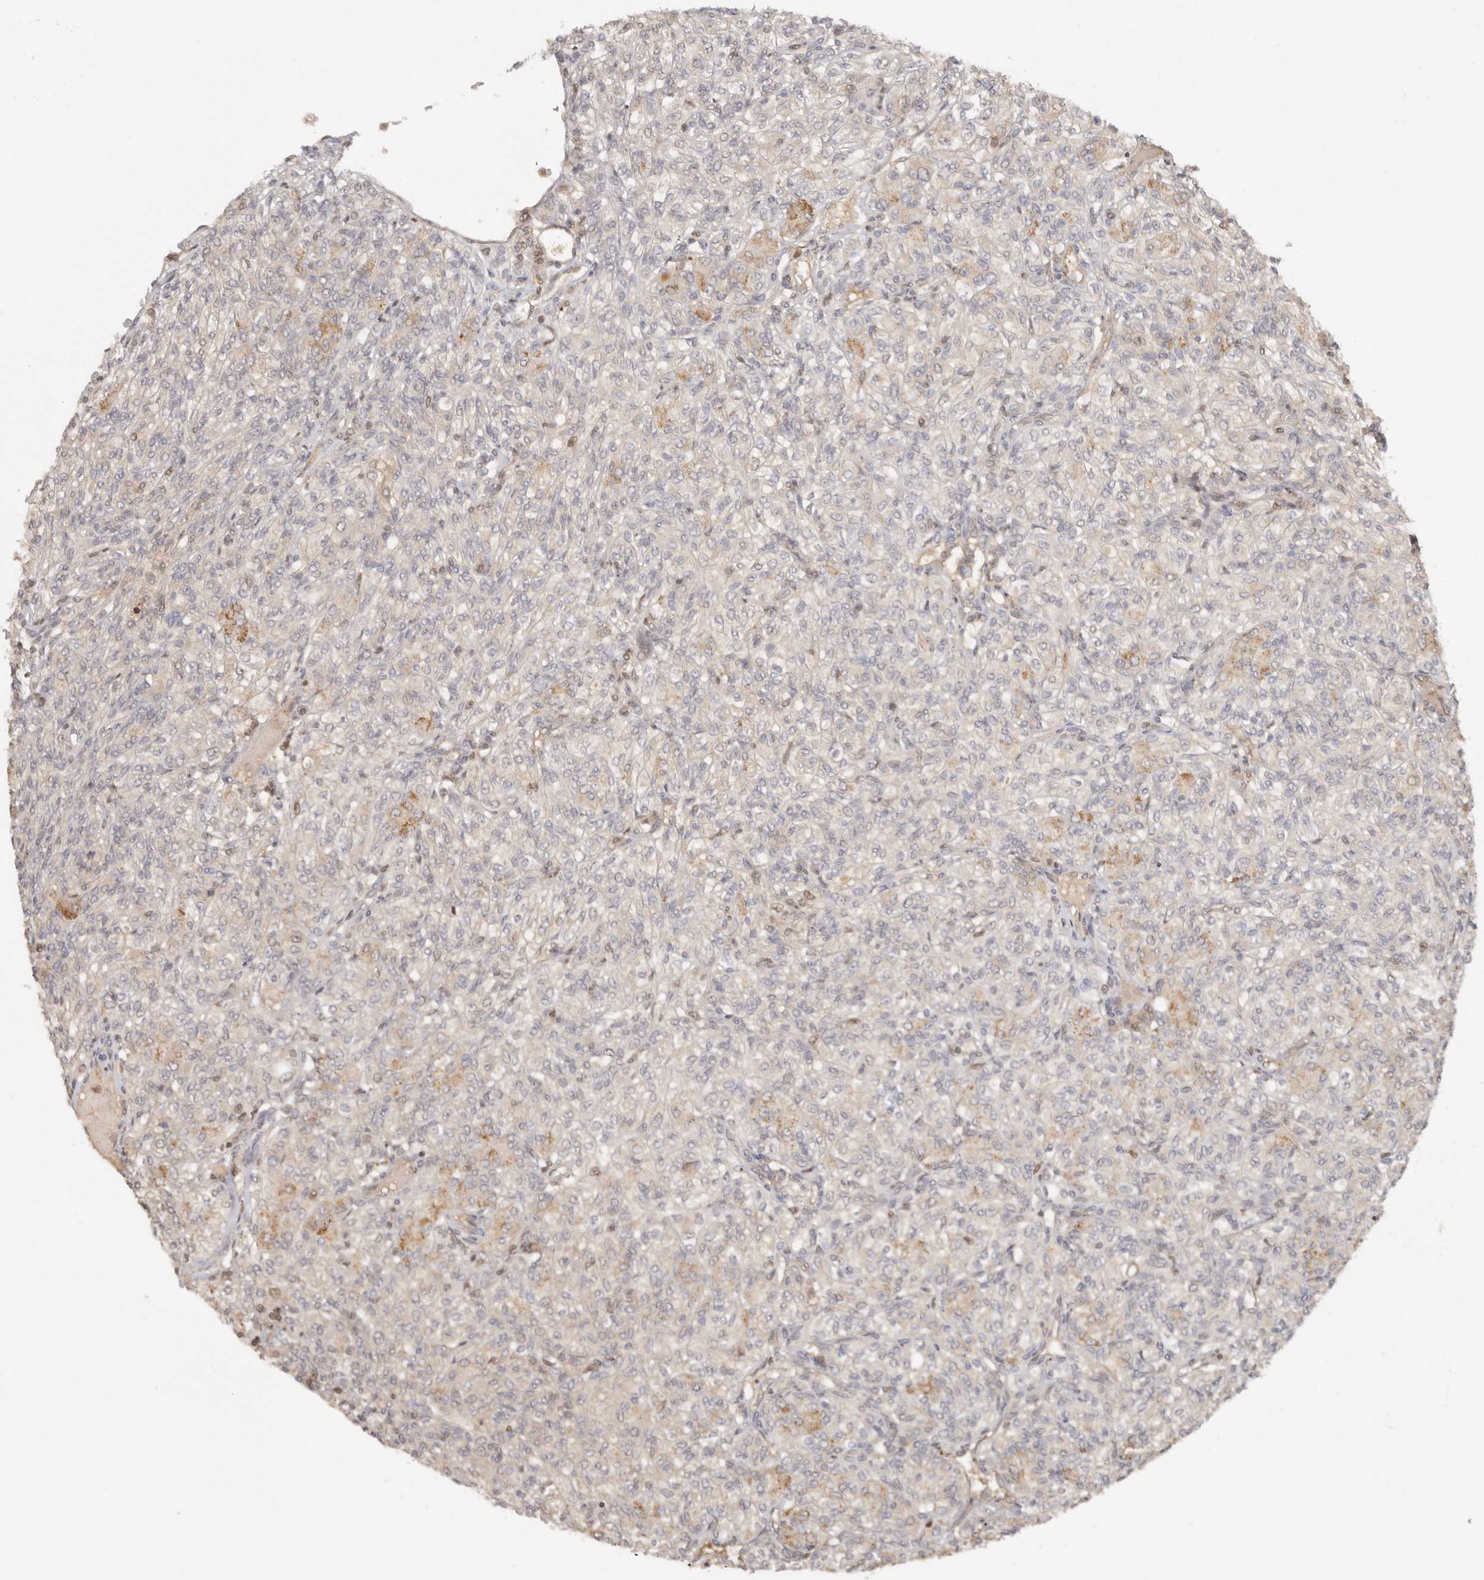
{"staining": {"intensity": "moderate", "quantity": "<25%", "location": "cytoplasmic/membranous"}, "tissue": "renal cancer", "cell_type": "Tumor cells", "image_type": "cancer", "snomed": [{"axis": "morphology", "description": "Adenocarcinoma, NOS"}, {"axis": "topography", "description": "Kidney"}], "caption": "Renal cancer (adenocarcinoma) stained for a protein exhibits moderate cytoplasmic/membranous positivity in tumor cells.", "gene": "PSMA5", "patient": {"sex": "male", "age": 77}}